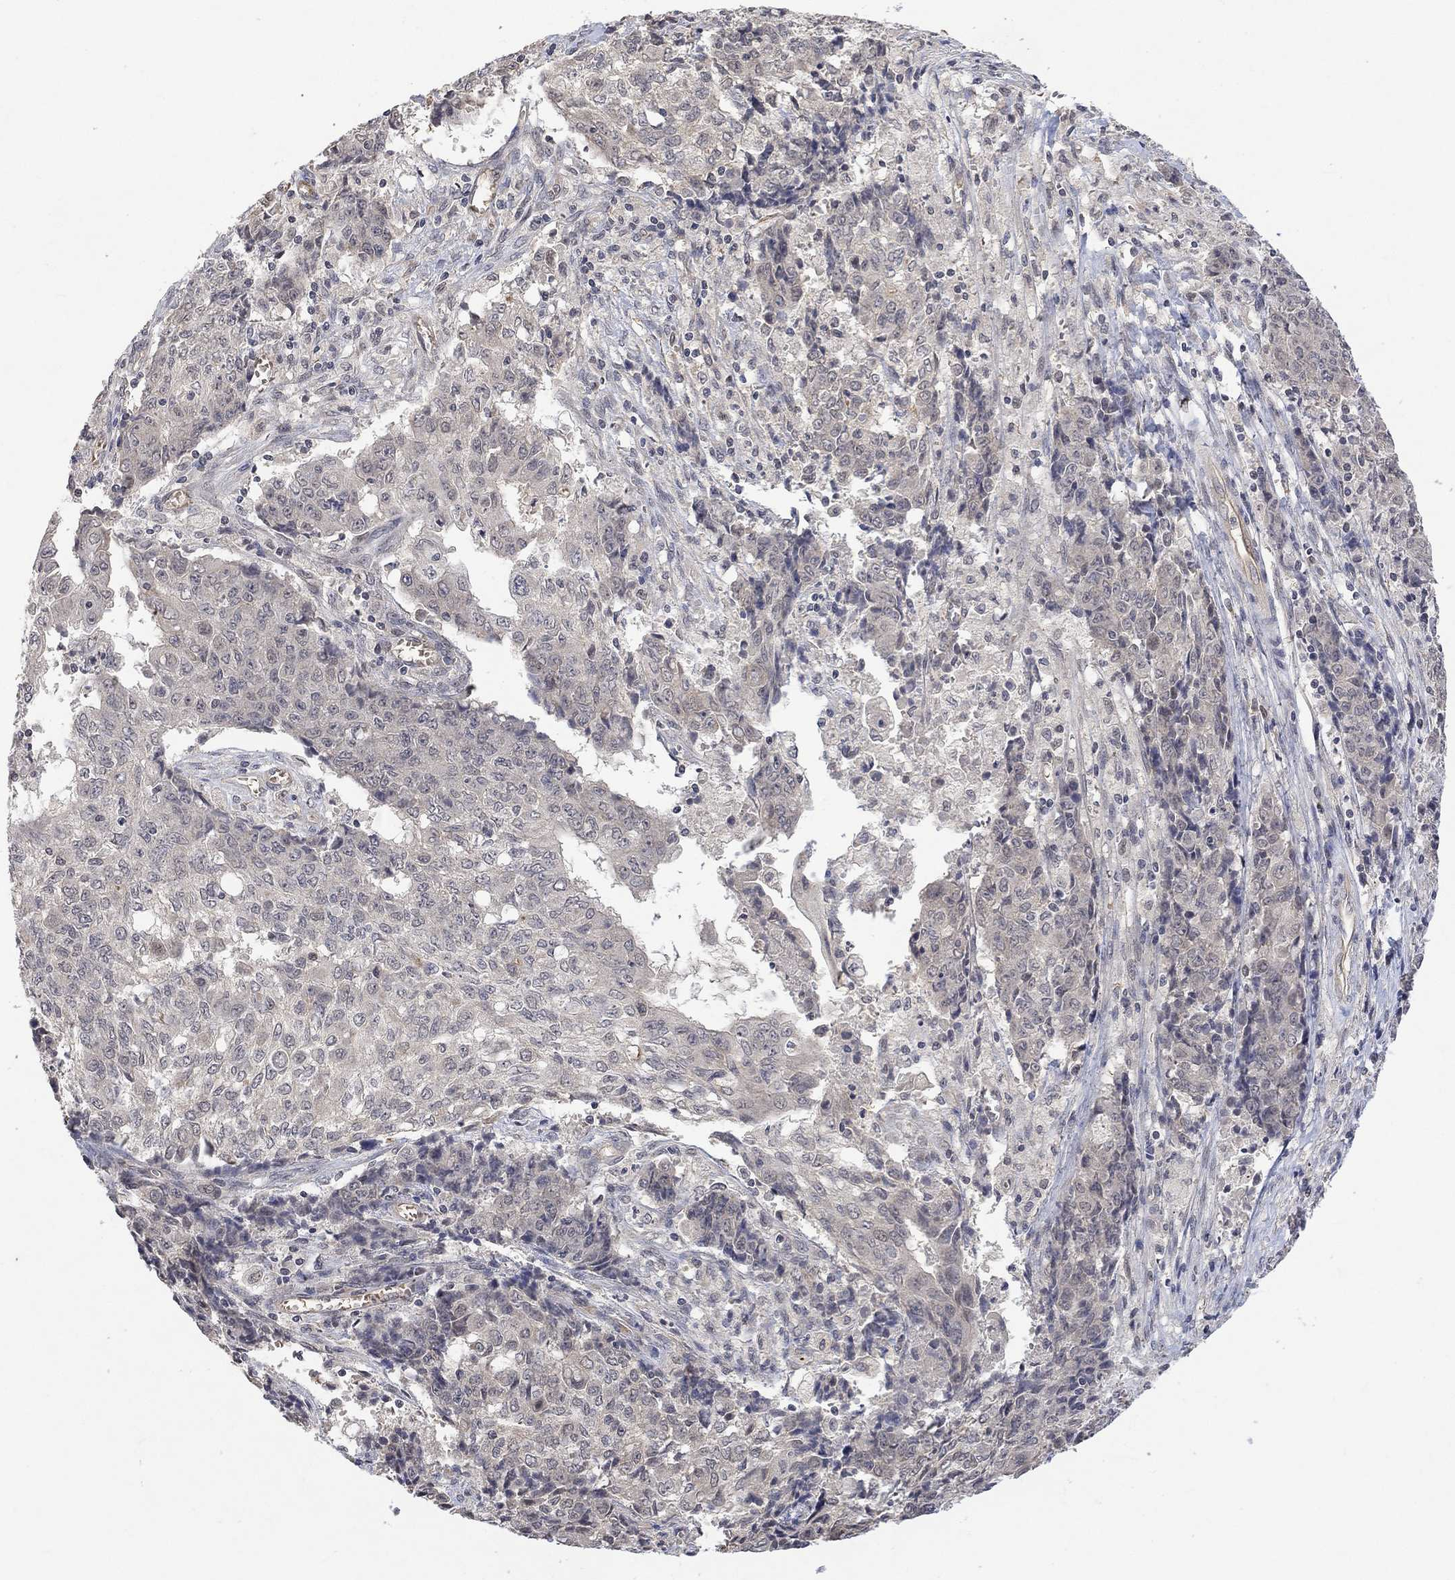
{"staining": {"intensity": "negative", "quantity": "none", "location": "none"}, "tissue": "ovarian cancer", "cell_type": "Tumor cells", "image_type": "cancer", "snomed": [{"axis": "morphology", "description": "Carcinoma, endometroid"}, {"axis": "topography", "description": "Ovary"}], "caption": "Image shows no protein staining in tumor cells of ovarian cancer tissue. The staining is performed using DAB (3,3'-diaminobenzidine) brown chromogen with nuclei counter-stained in using hematoxylin.", "gene": "GRIN2D", "patient": {"sex": "female", "age": 42}}